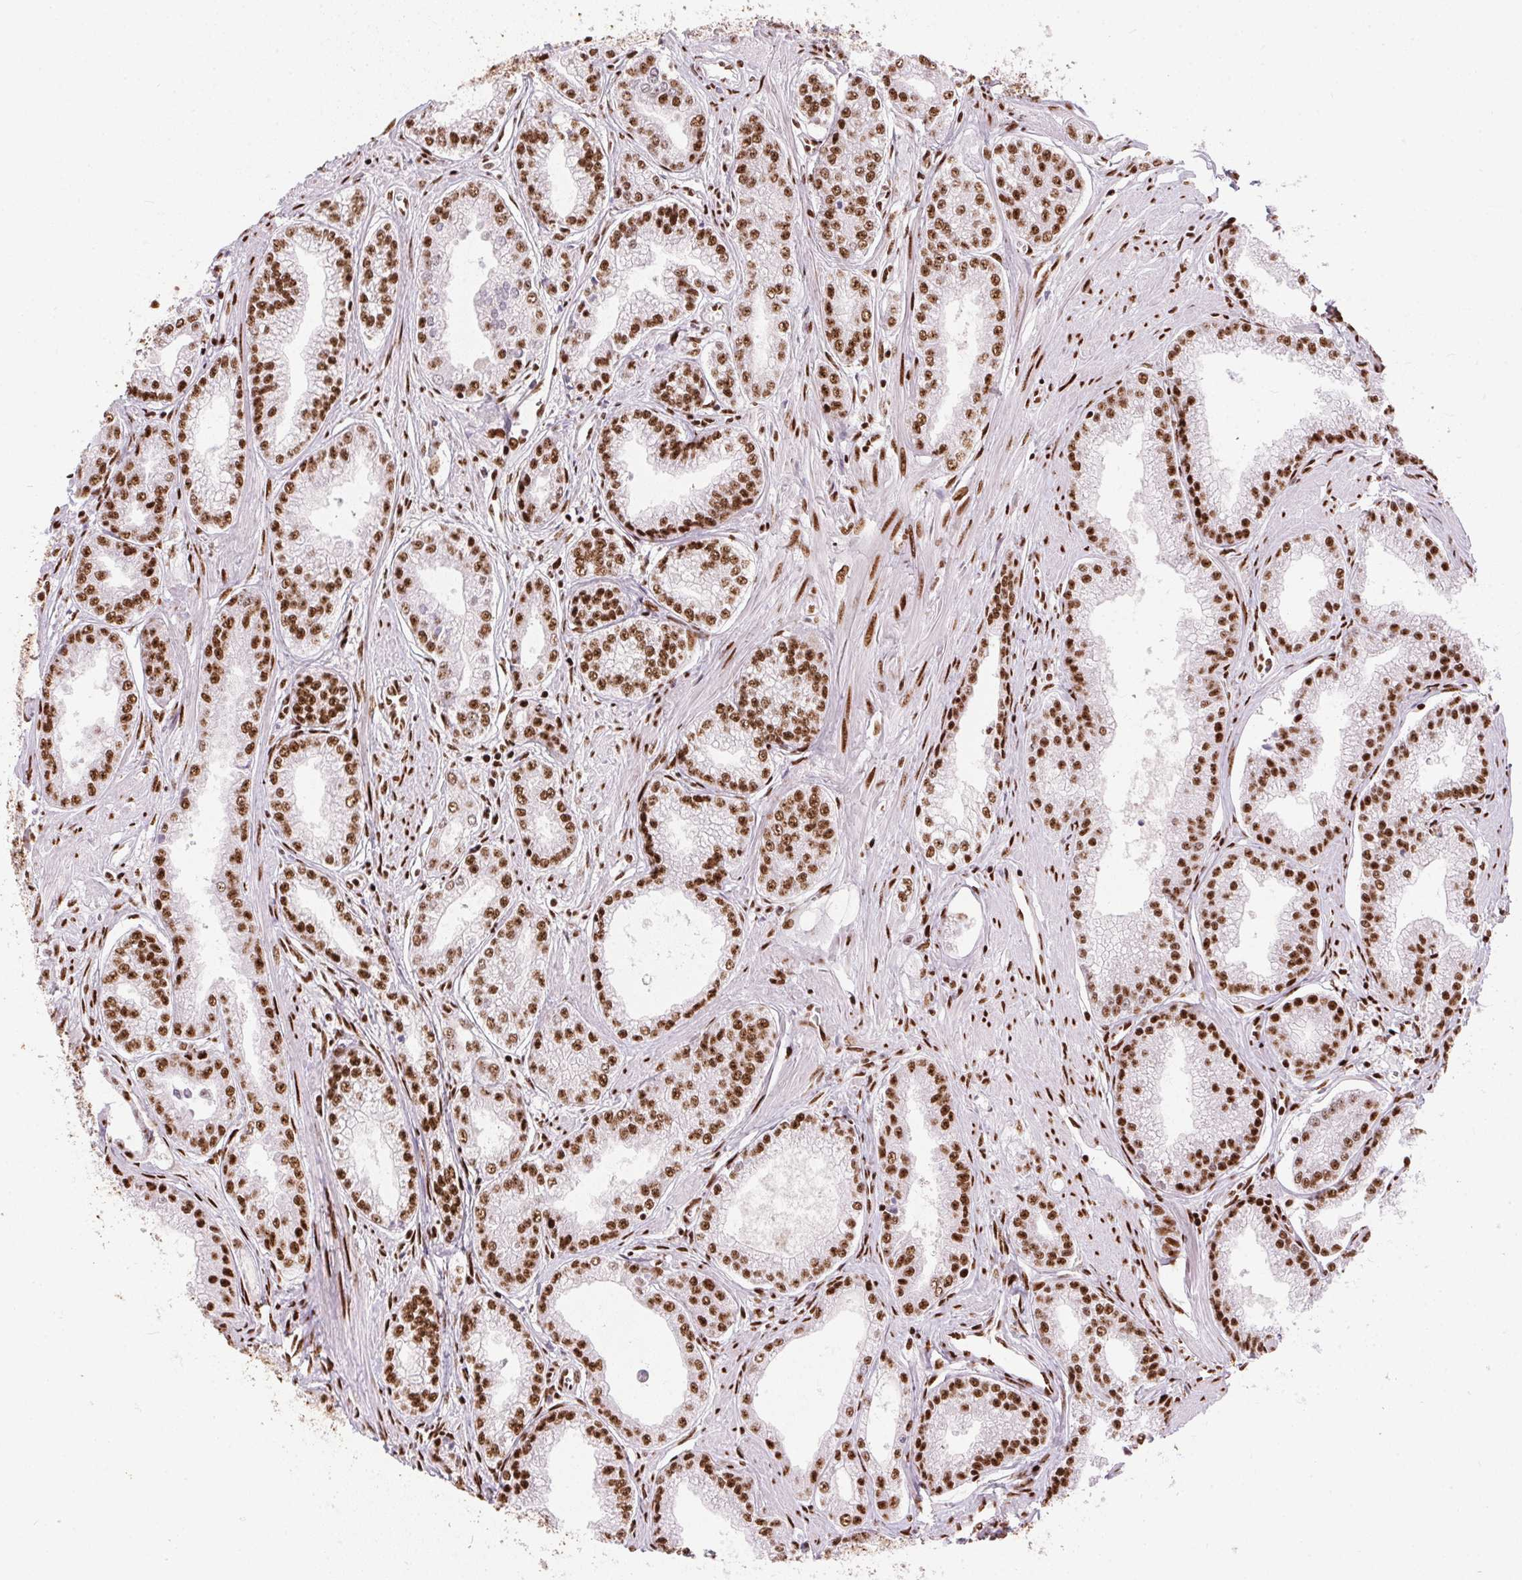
{"staining": {"intensity": "strong", "quantity": ">75%", "location": "nuclear"}, "tissue": "prostate cancer", "cell_type": "Tumor cells", "image_type": "cancer", "snomed": [{"axis": "morphology", "description": "Adenocarcinoma, NOS"}, {"axis": "topography", "description": "Prostate"}], "caption": "Human prostate cancer stained with a brown dye reveals strong nuclear positive staining in approximately >75% of tumor cells.", "gene": "PAGE3", "patient": {"sex": "male", "age": 71}}